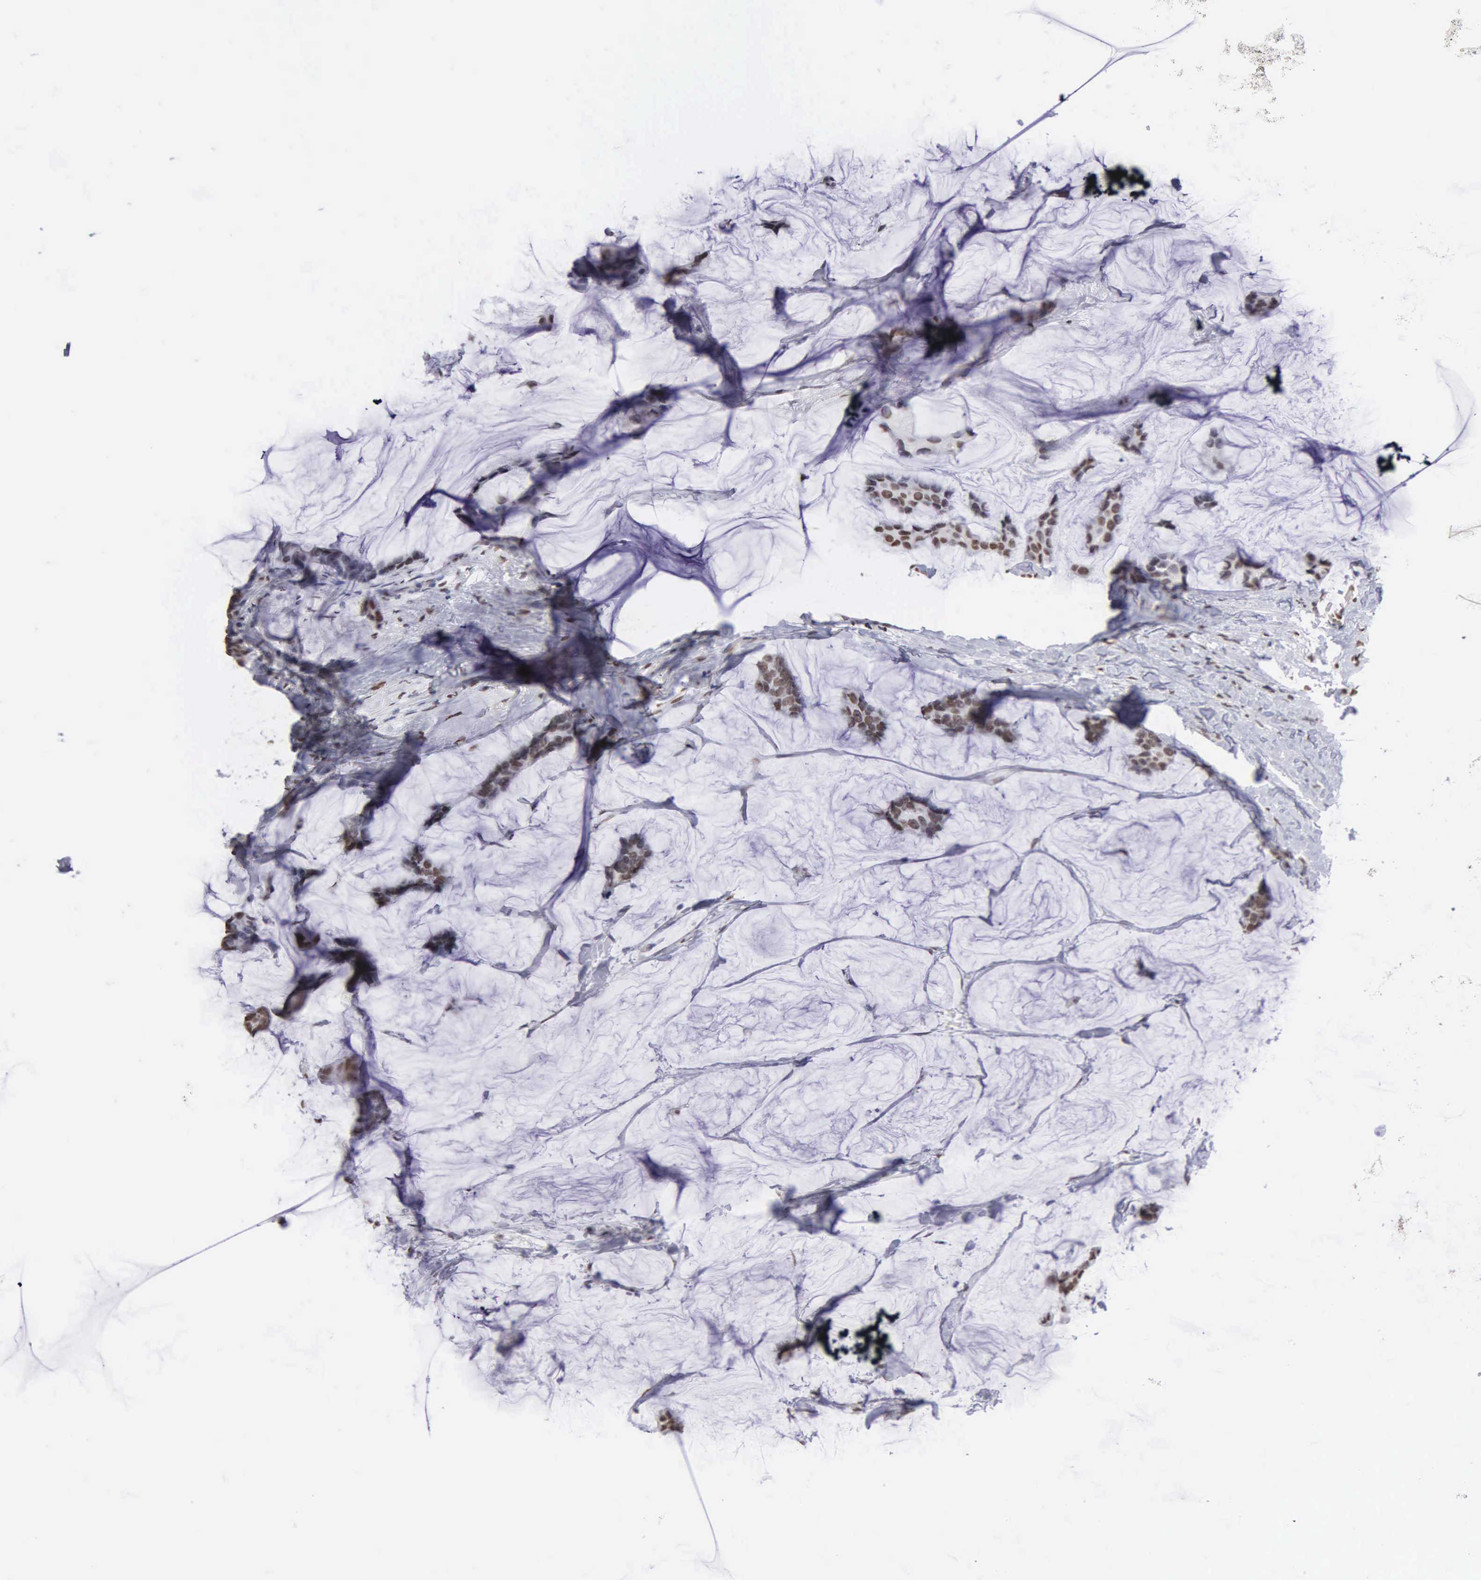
{"staining": {"intensity": "strong", "quantity": ">75%", "location": "nuclear"}, "tissue": "breast cancer", "cell_type": "Tumor cells", "image_type": "cancer", "snomed": [{"axis": "morphology", "description": "Normal tissue, NOS"}, {"axis": "morphology", "description": "Duct carcinoma"}, {"axis": "topography", "description": "Breast"}], "caption": "Protein staining of breast cancer tissue displays strong nuclear staining in about >75% of tumor cells.", "gene": "CCNG1", "patient": {"sex": "female", "age": 50}}